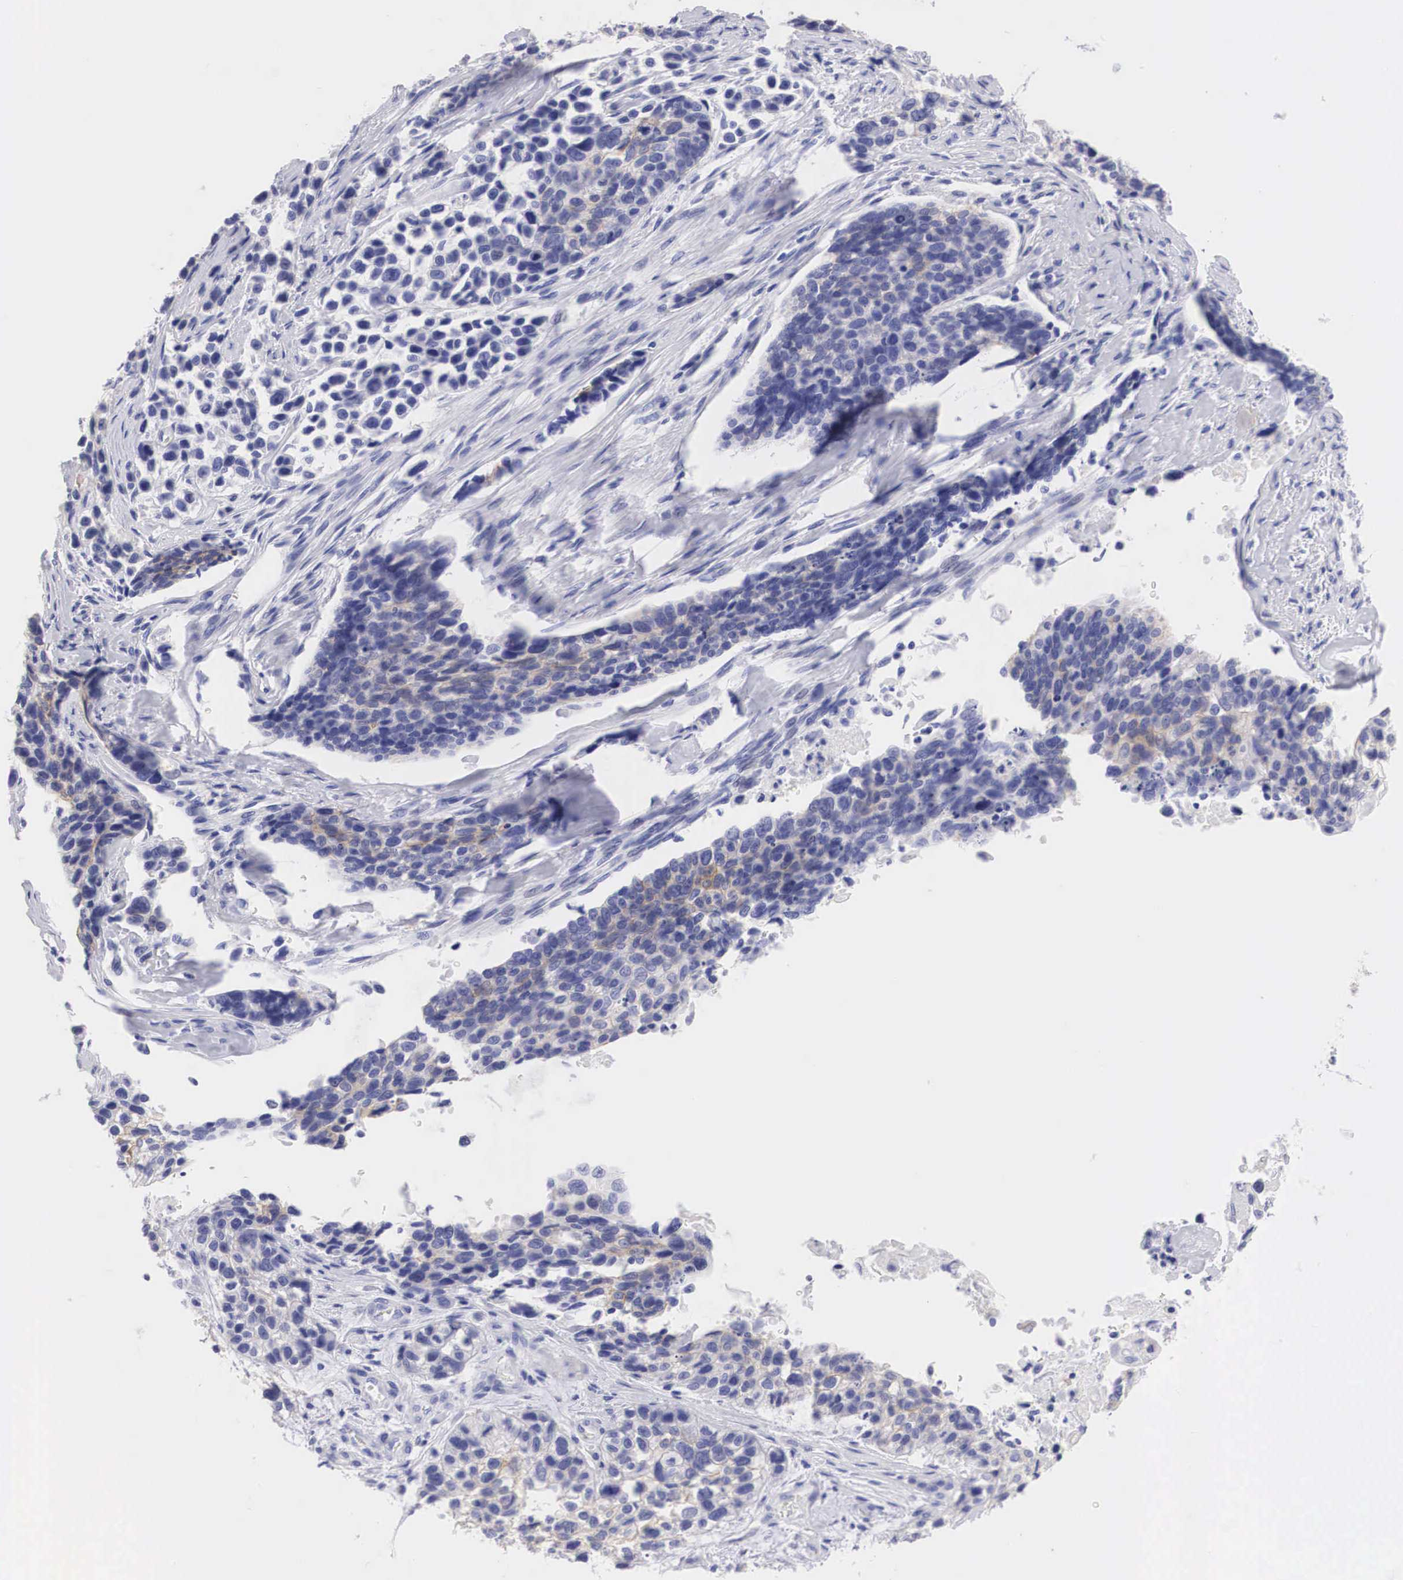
{"staining": {"intensity": "weak", "quantity": "<25%", "location": "cytoplasmic/membranous"}, "tissue": "lung cancer", "cell_type": "Tumor cells", "image_type": "cancer", "snomed": [{"axis": "morphology", "description": "Squamous cell carcinoma, NOS"}, {"axis": "topography", "description": "Lymph node"}, {"axis": "topography", "description": "Lung"}], "caption": "Tumor cells are negative for brown protein staining in lung cancer. (Brightfield microscopy of DAB immunohistochemistry (IHC) at high magnification).", "gene": "ERBB2", "patient": {"sex": "male", "age": 74}}